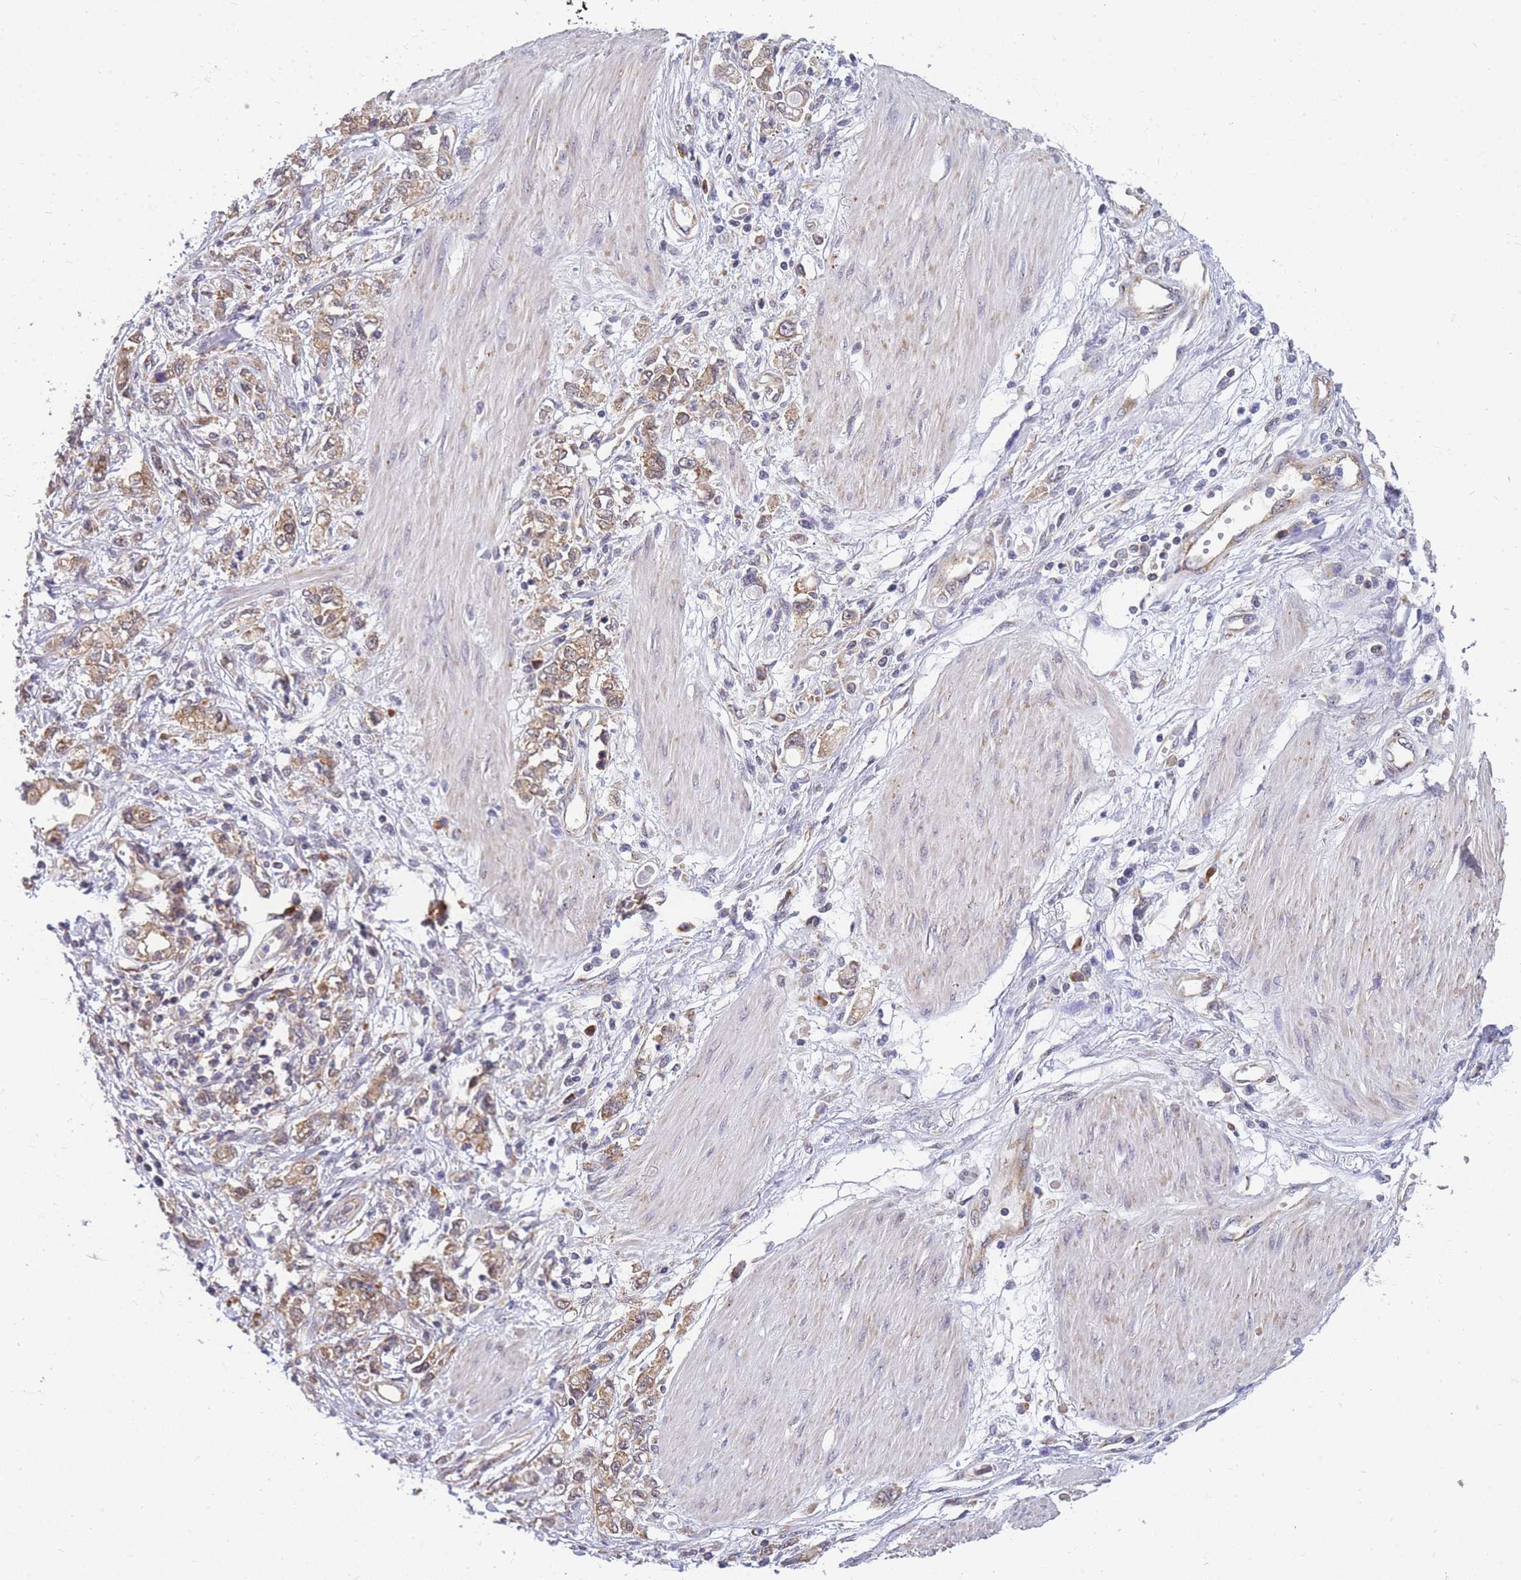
{"staining": {"intensity": "weak", "quantity": ">75%", "location": "cytoplasmic/membranous"}, "tissue": "stomach cancer", "cell_type": "Tumor cells", "image_type": "cancer", "snomed": [{"axis": "morphology", "description": "Adenocarcinoma, NOS"}, {"axis": "topography", "description": "Stomach"}], "caption": "There is low levels of weak cytoplasmic/membranous expression in tumor cells of stomach adenocarcinoma, as demonstrated by immunohistochemical staining (brown color).", "gene": "MRPL23", "patient": {"sex": "female", "age": 76}}